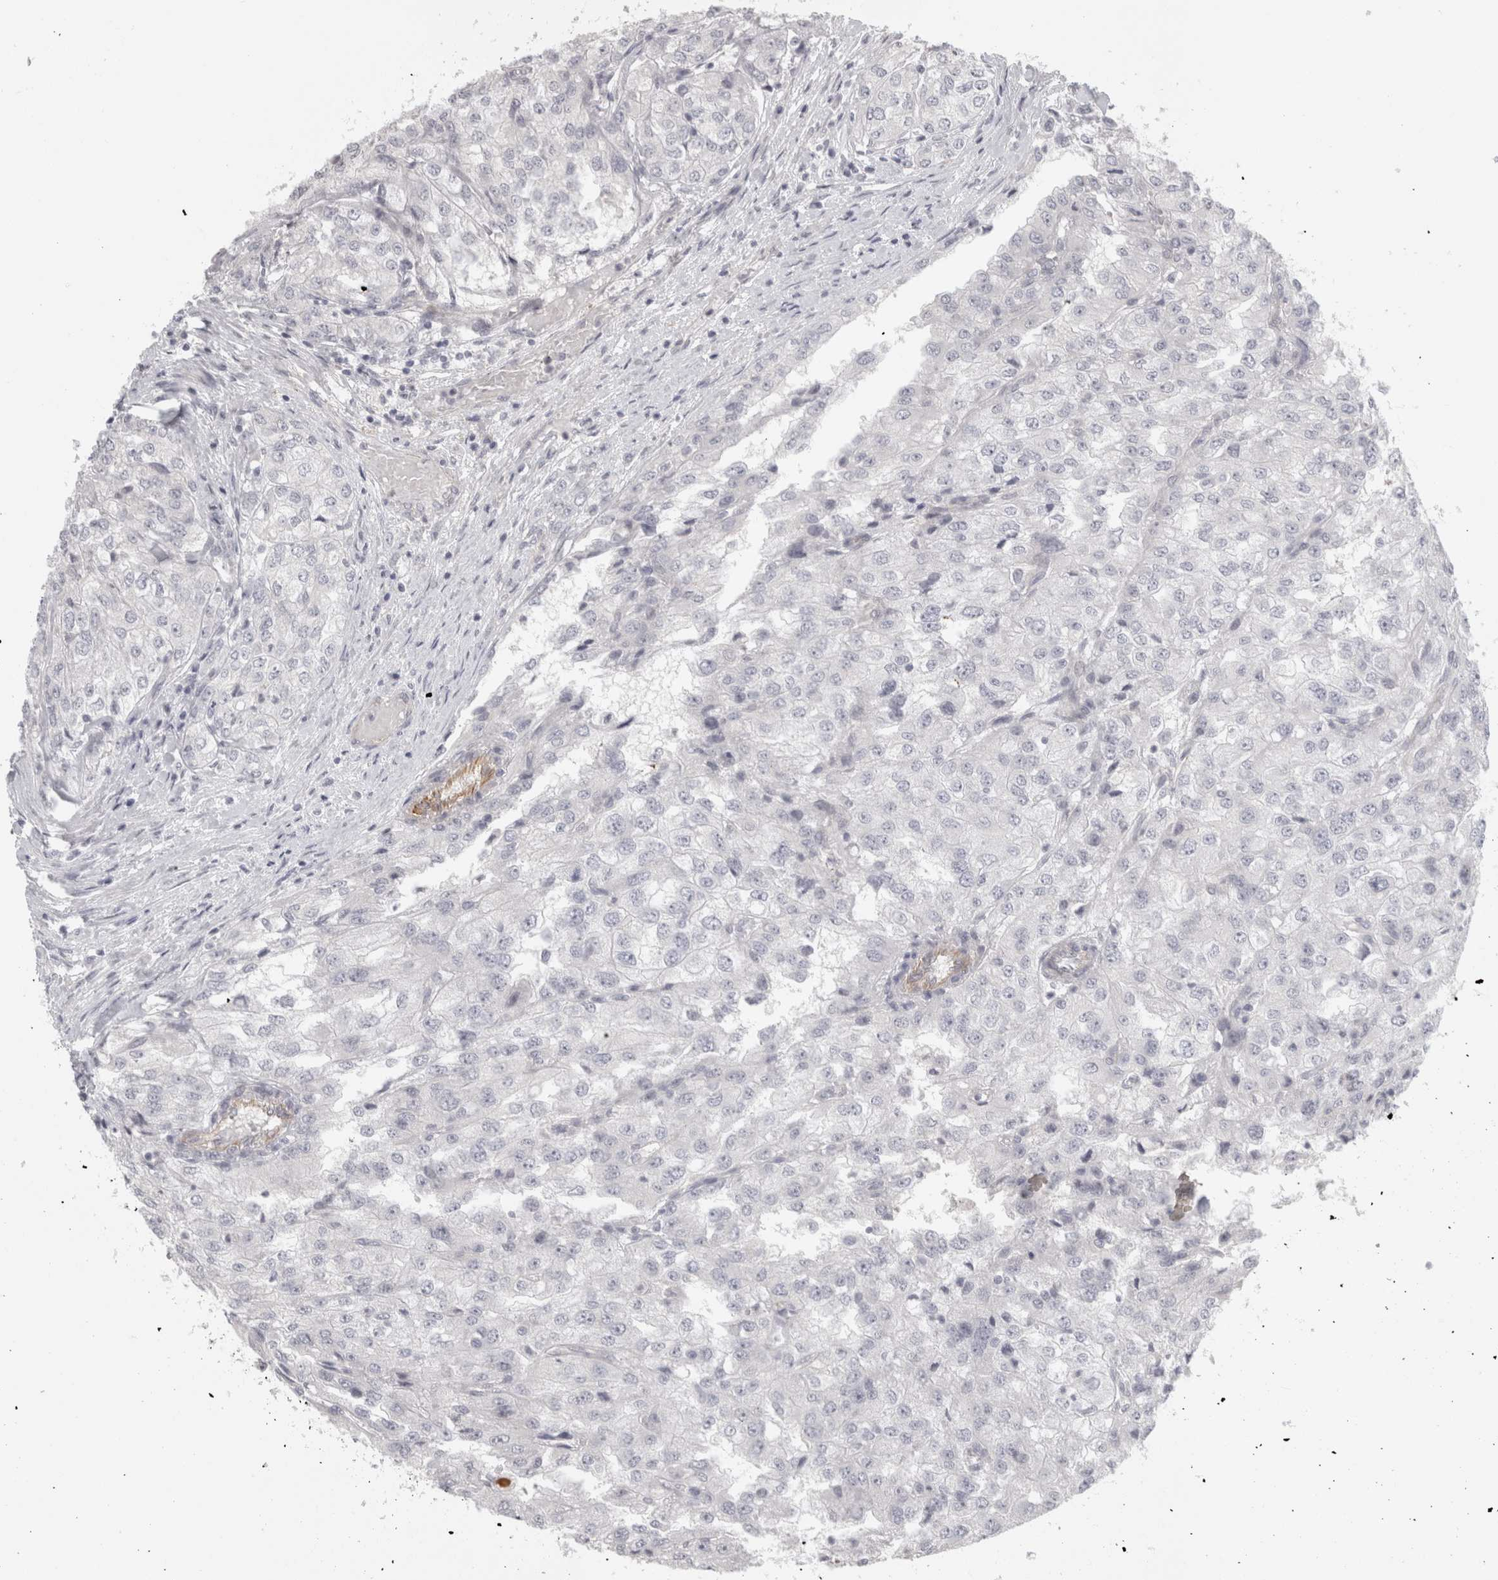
{"staining": {"intensity": "negative", "quantity": "none", "location": "none"}, "tissue": "renal cancer", "cell_type": "Tumor cells", "image_type": "cancer", "snomed": [{"axis": "morphology", "description": "Adenocarcinoma, NOS"}, {"axis": "topography", "description": "Kidney"}], "caption": "High power microscopy photomicrograph of an IHC photomicrograph of renal cancer (adenocarcinoma), revealing no significant staining in tumor cells. (Immunohistochemistry, brightfield microscopy, high magnification).", "gene": "FBLIM1", "patient": {"sex": "female", "age": 54}}